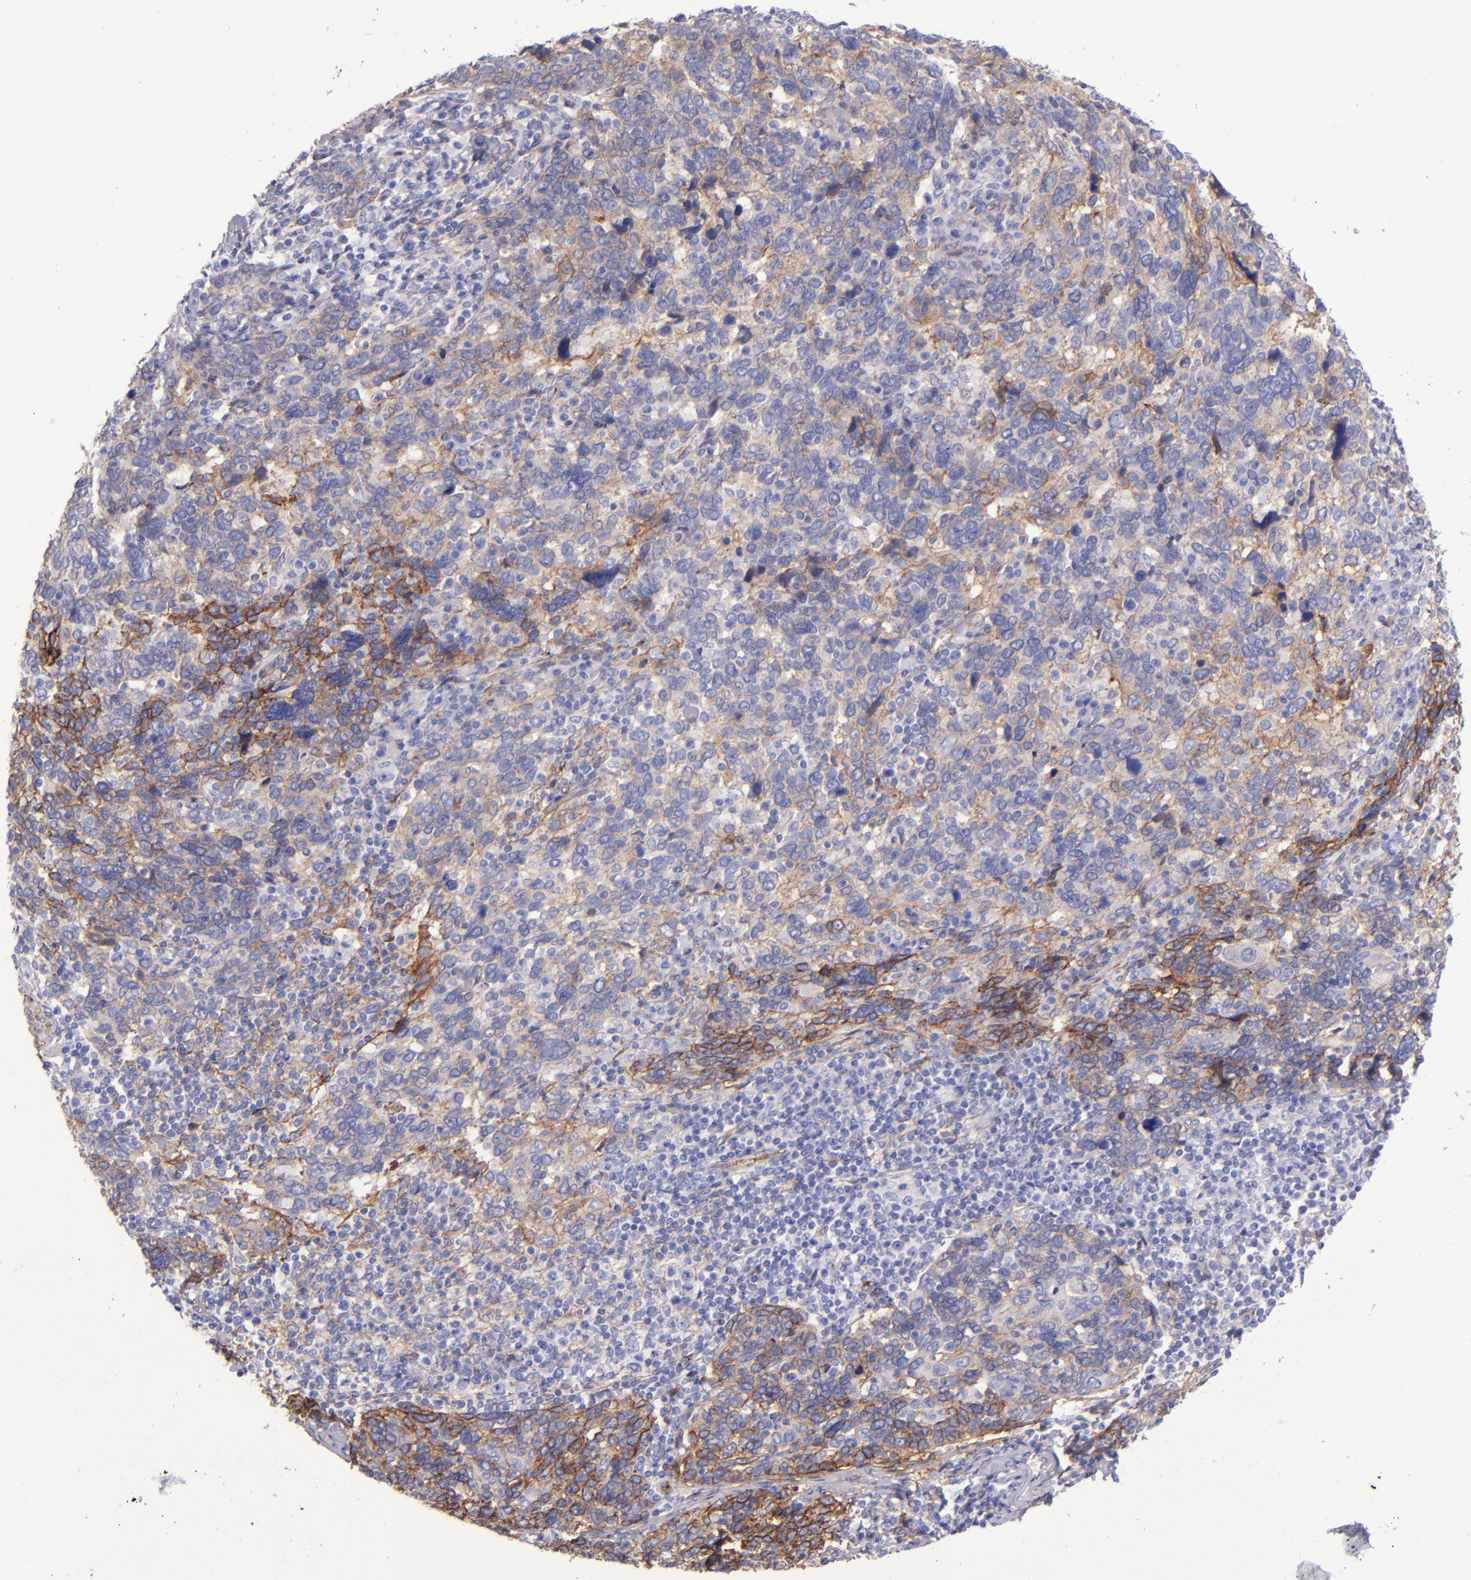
{"staining": {"intensity": "moderate", "quantity": "<25%", "location": "cytoplasmic/membranous"}, "tissue": "cervical cancer", "cell_type": "Tumor cells", "image_type": "cancer", "snomed": [{"axis": "morphology", "description": "Squamous cell carcinoma, NOS"}, {"axis": "topography", "description": "Cervix"}], "caption": "About <25% of tumor cells in human squamous cell carcinoma (cervical) demonstrate moderate cytoplasmic/membranous protein positivity as visualized by brown immunohistochemical staining.", "gene": "ITGAV", "patient": {"sex": "female", "age": 41}}